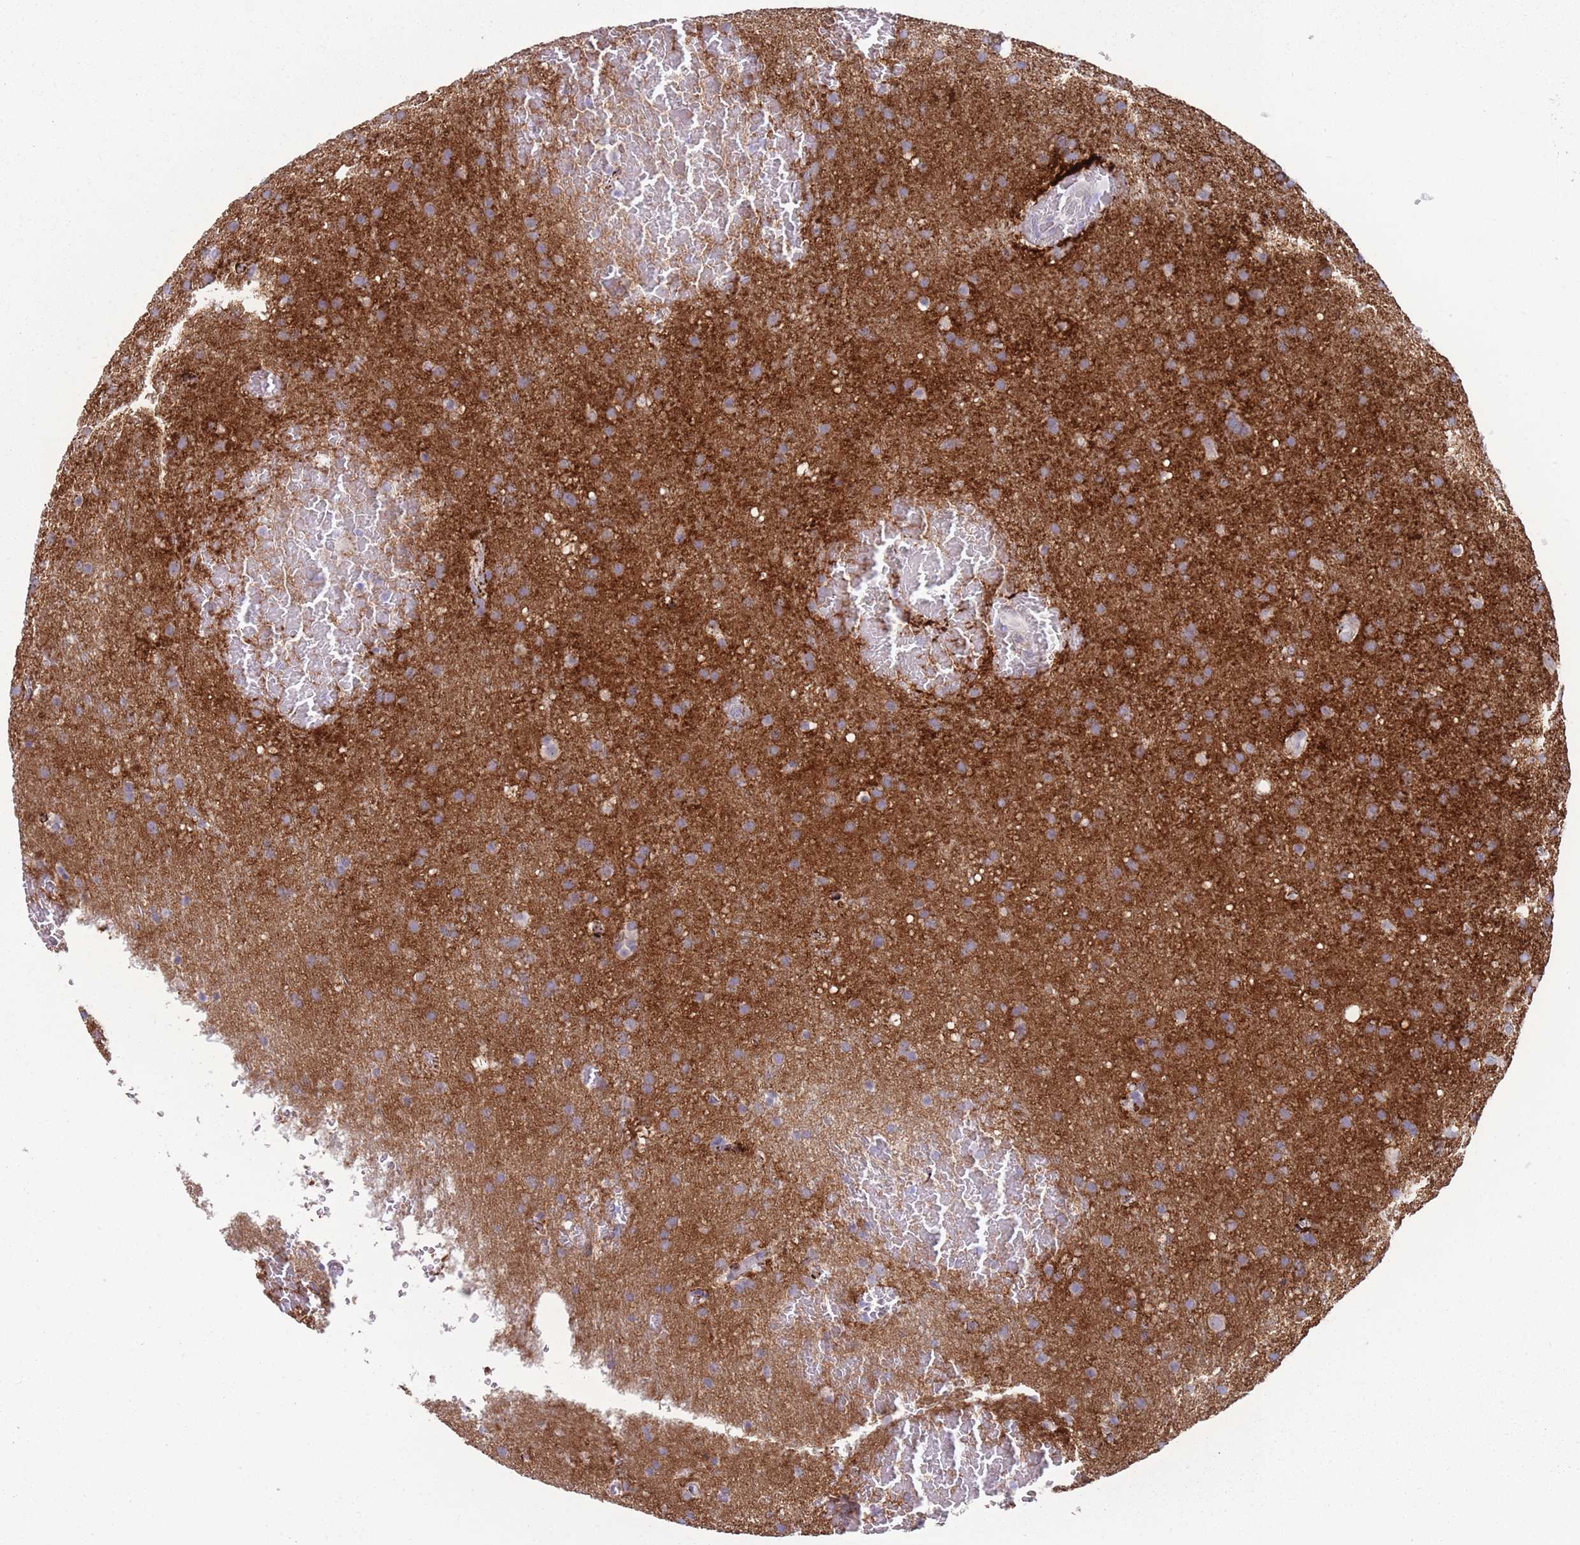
{"staining": {"intensity": "negative", "quantity": "none", "location": "none"}, "tissue": "glioma", "cell_type": "Tumor cells", "image_type": "cancer", "snomed": [{"axis": "morphology", "description": "Glioma, malignant, Low grade"}, {"axis": "topography", "description": "Brain"}], "caption": "Image shows no significant protein positivity in tumor cells of glioma.", "gene": "PAIP2B", "patient": {"sex": "female", "age": 32}}